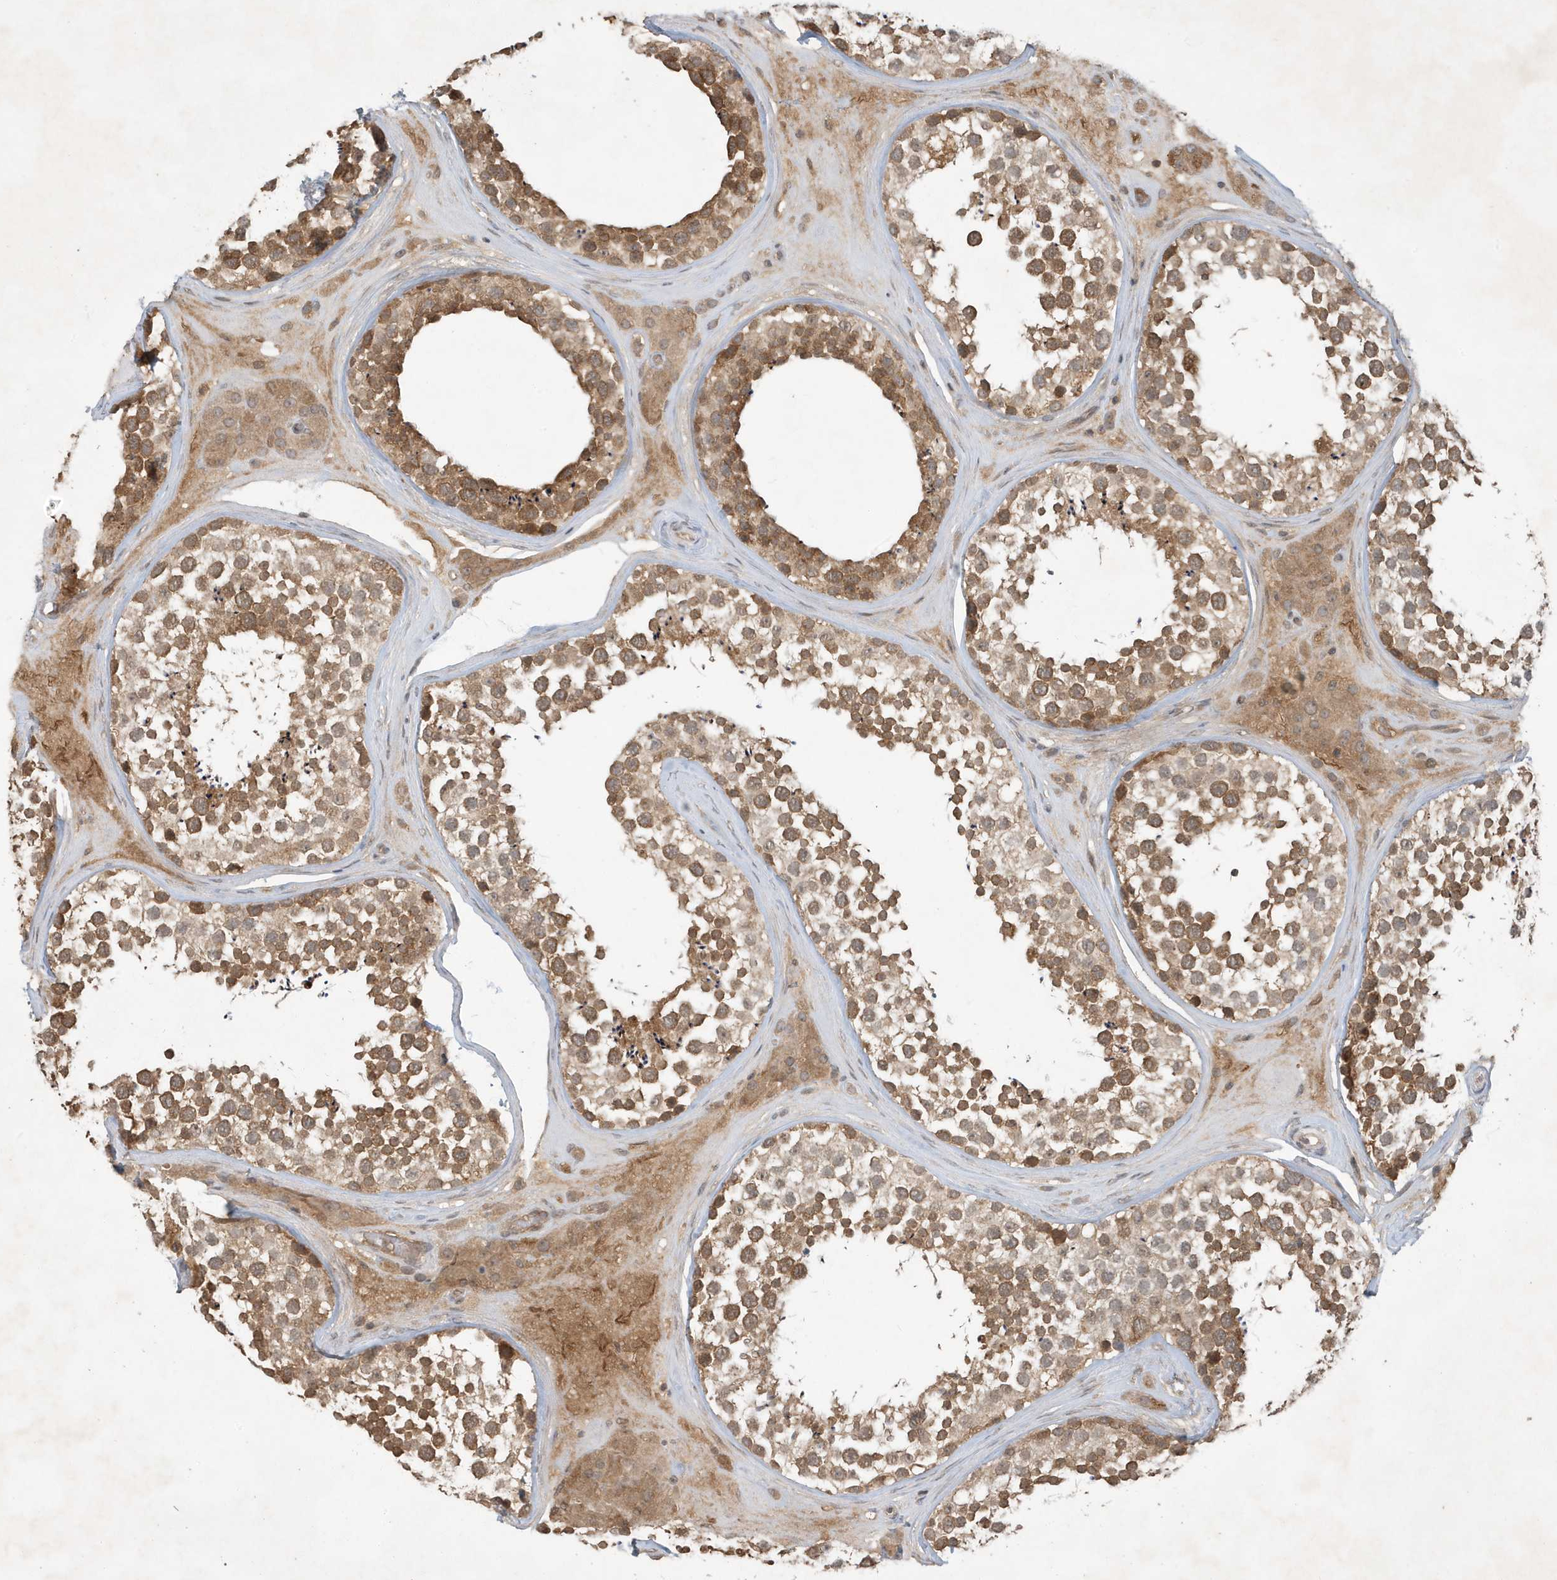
{"staining": {"intensity": "strong", "quantity": ">75%", "location": "cytoplasmic/membranous"}, "tissue": "testis", "cell_type": "Cells in seminiferous ducts", "image_type": "normal", "snomed": [{"axis": "morphology", "description": "Normal tissue, NOS"}, {"axis": "topography", "description": "Testis"}], "caption": "Cells in seminiferous ducts display strong cytoplasmic/membranous staining in approximately >75% of cells in normal testis.", "gene": "ABCB9", "patient": {"sex": "male", "age": 46}}